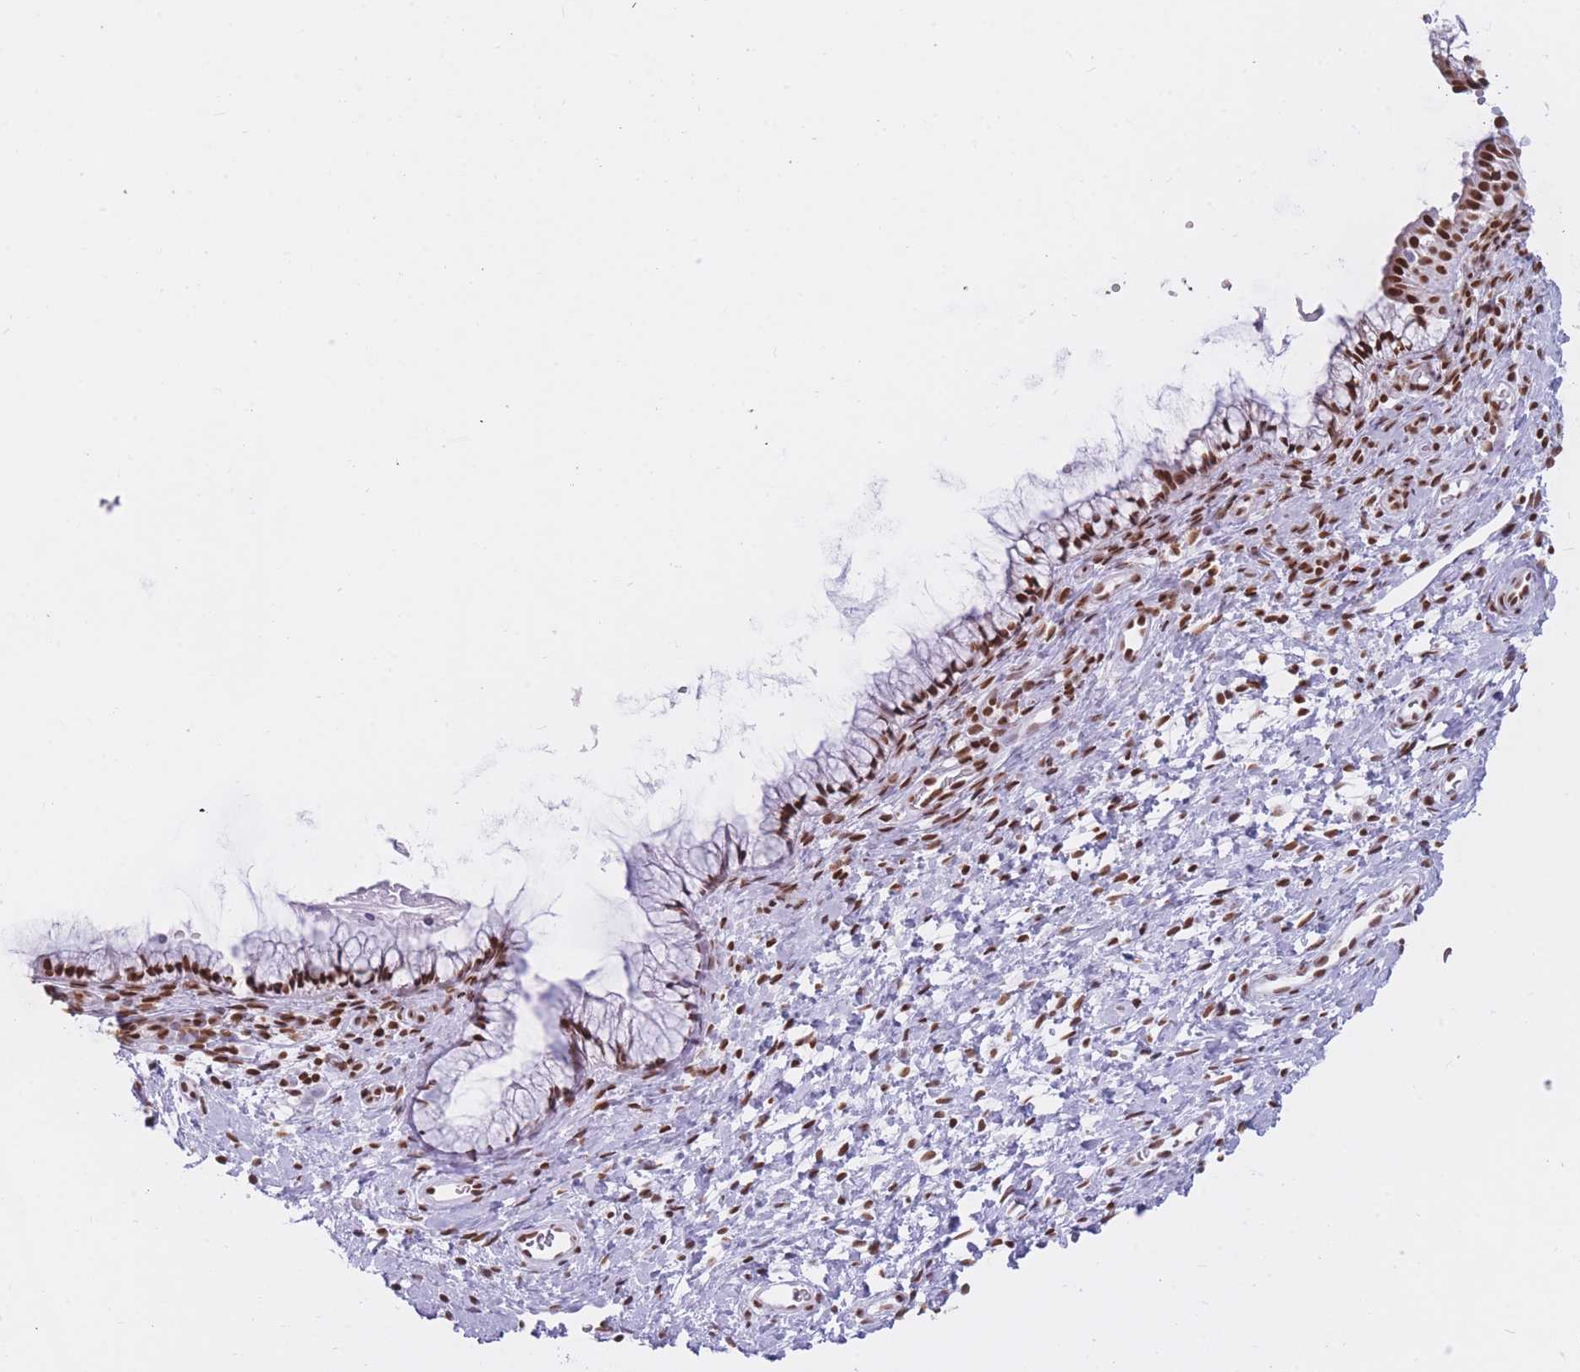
{"staining": {"intensity": "strong", "quantity": ">75%", "location": "nuclear"}, "tissue": "cervix", "cell_type": "Glandular cells", "image_type": "normal", "snomed": [{"axis": "morphology", "description": "Normal tissue, NOS"}, {"axis": "topography", "description": "Cervix"}], "caption": "Immunohistochemistry micrograph of benign cervix stained for a protein (brown), which exhibits high levels of strong nuclear positivity in about >75% of glandular cells.", "gene": "HNRNPUL1", "patient": {"sex": "female", "age": 36}}